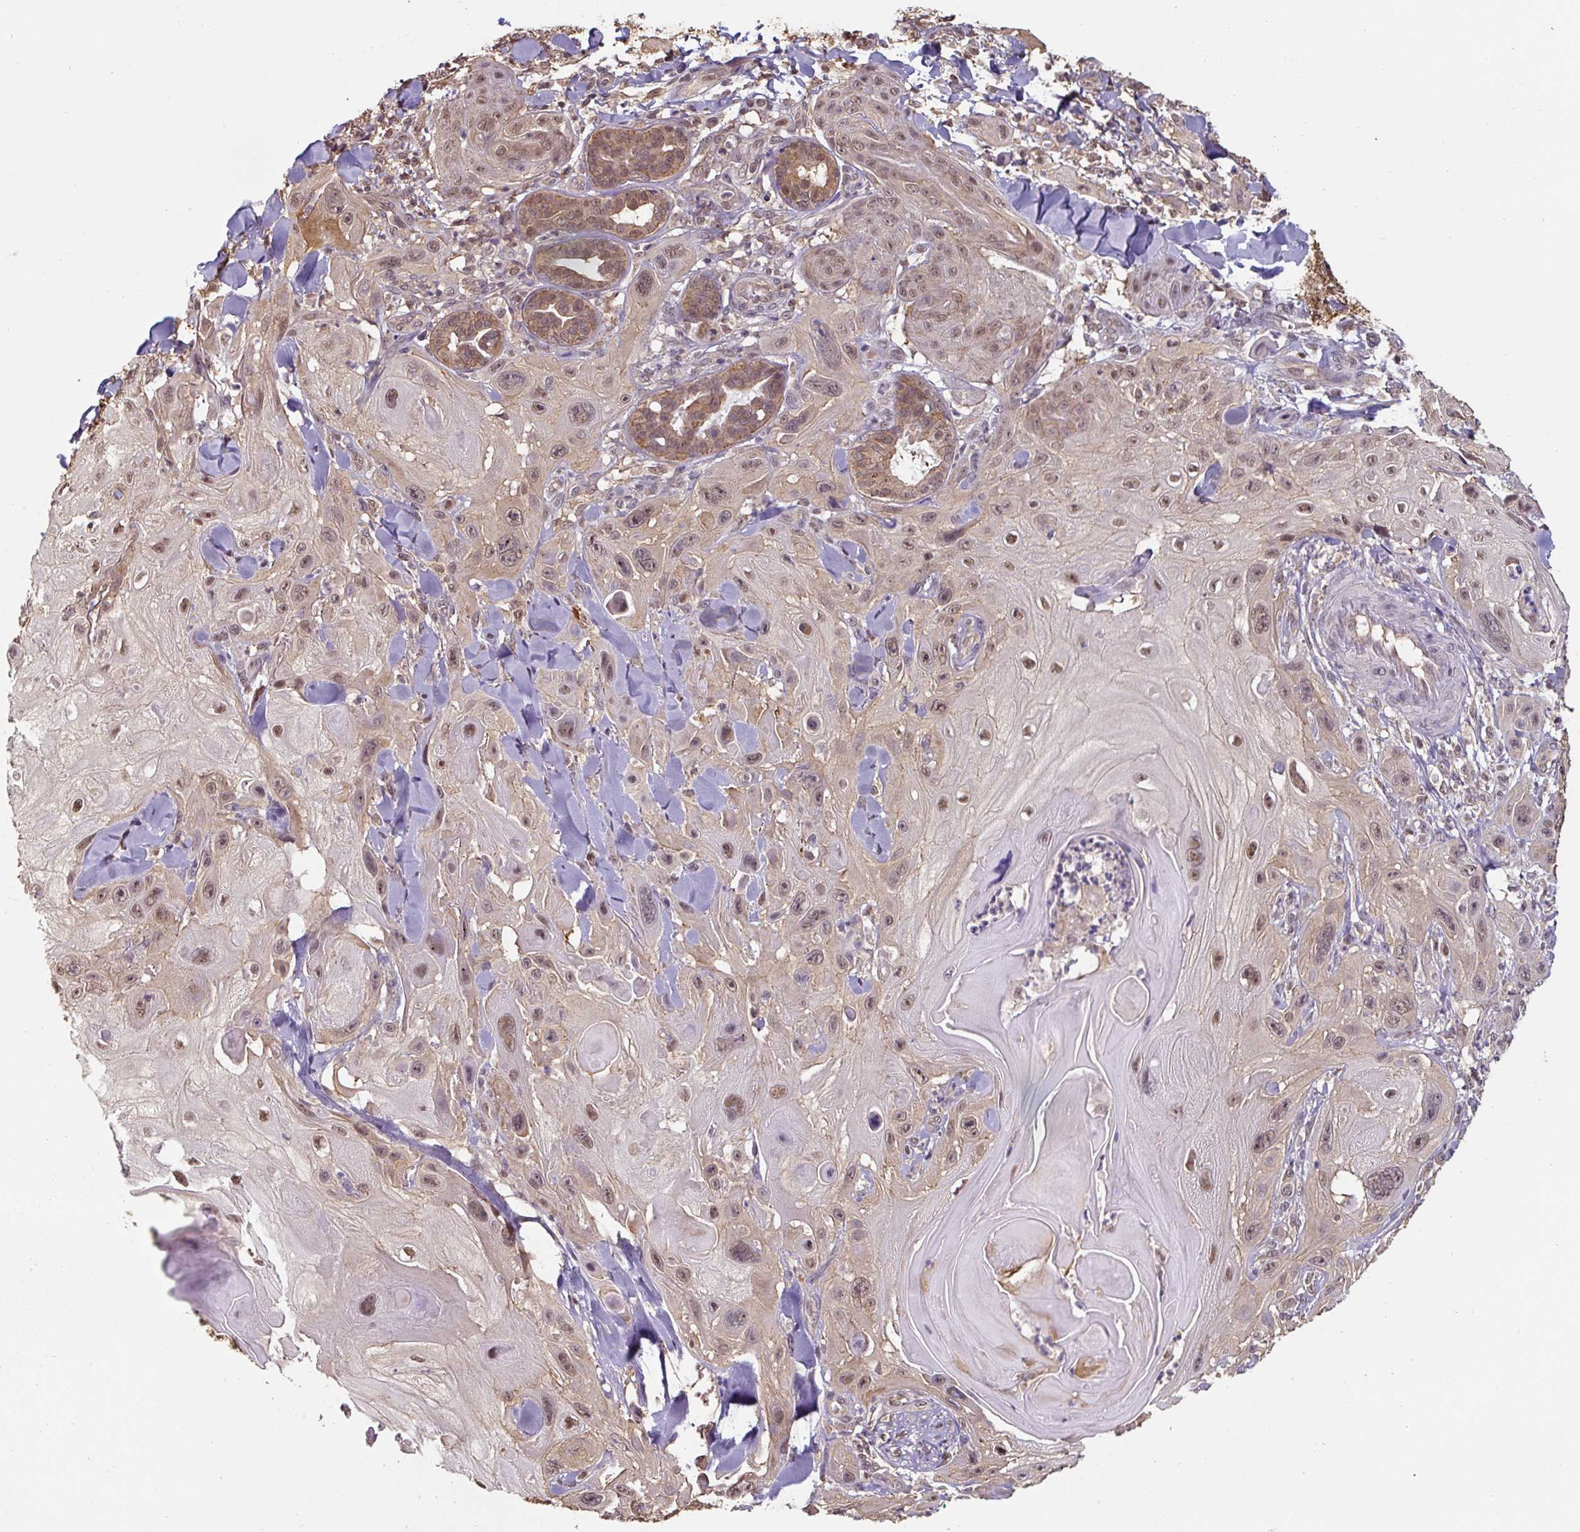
{"staining": {"intensity": "weak", "quantity": ">75%", "location": "nuclear"}, "tissue": "skin cancer", "cell_type": "Tumor cells", "image_type": "cancer", "snomed": [{"axis": "morphology", "description": "Normal tissue, NOS"}, {"axis": "morphology", "description": "Squamous cell carcinoma, NOS"}, {"axis": "topography", "description": "Skin"}], "caption": "An image of human skin squamous cell carcinoma stained for a protein demonstrates weak nuclear brown staining in tumor cells. Immunohistochemistry (ihc) stains the protein in brown and the nuclei are stained blue.", "gene": "ST13", "patient": {"sex": "male", "age": 72}}